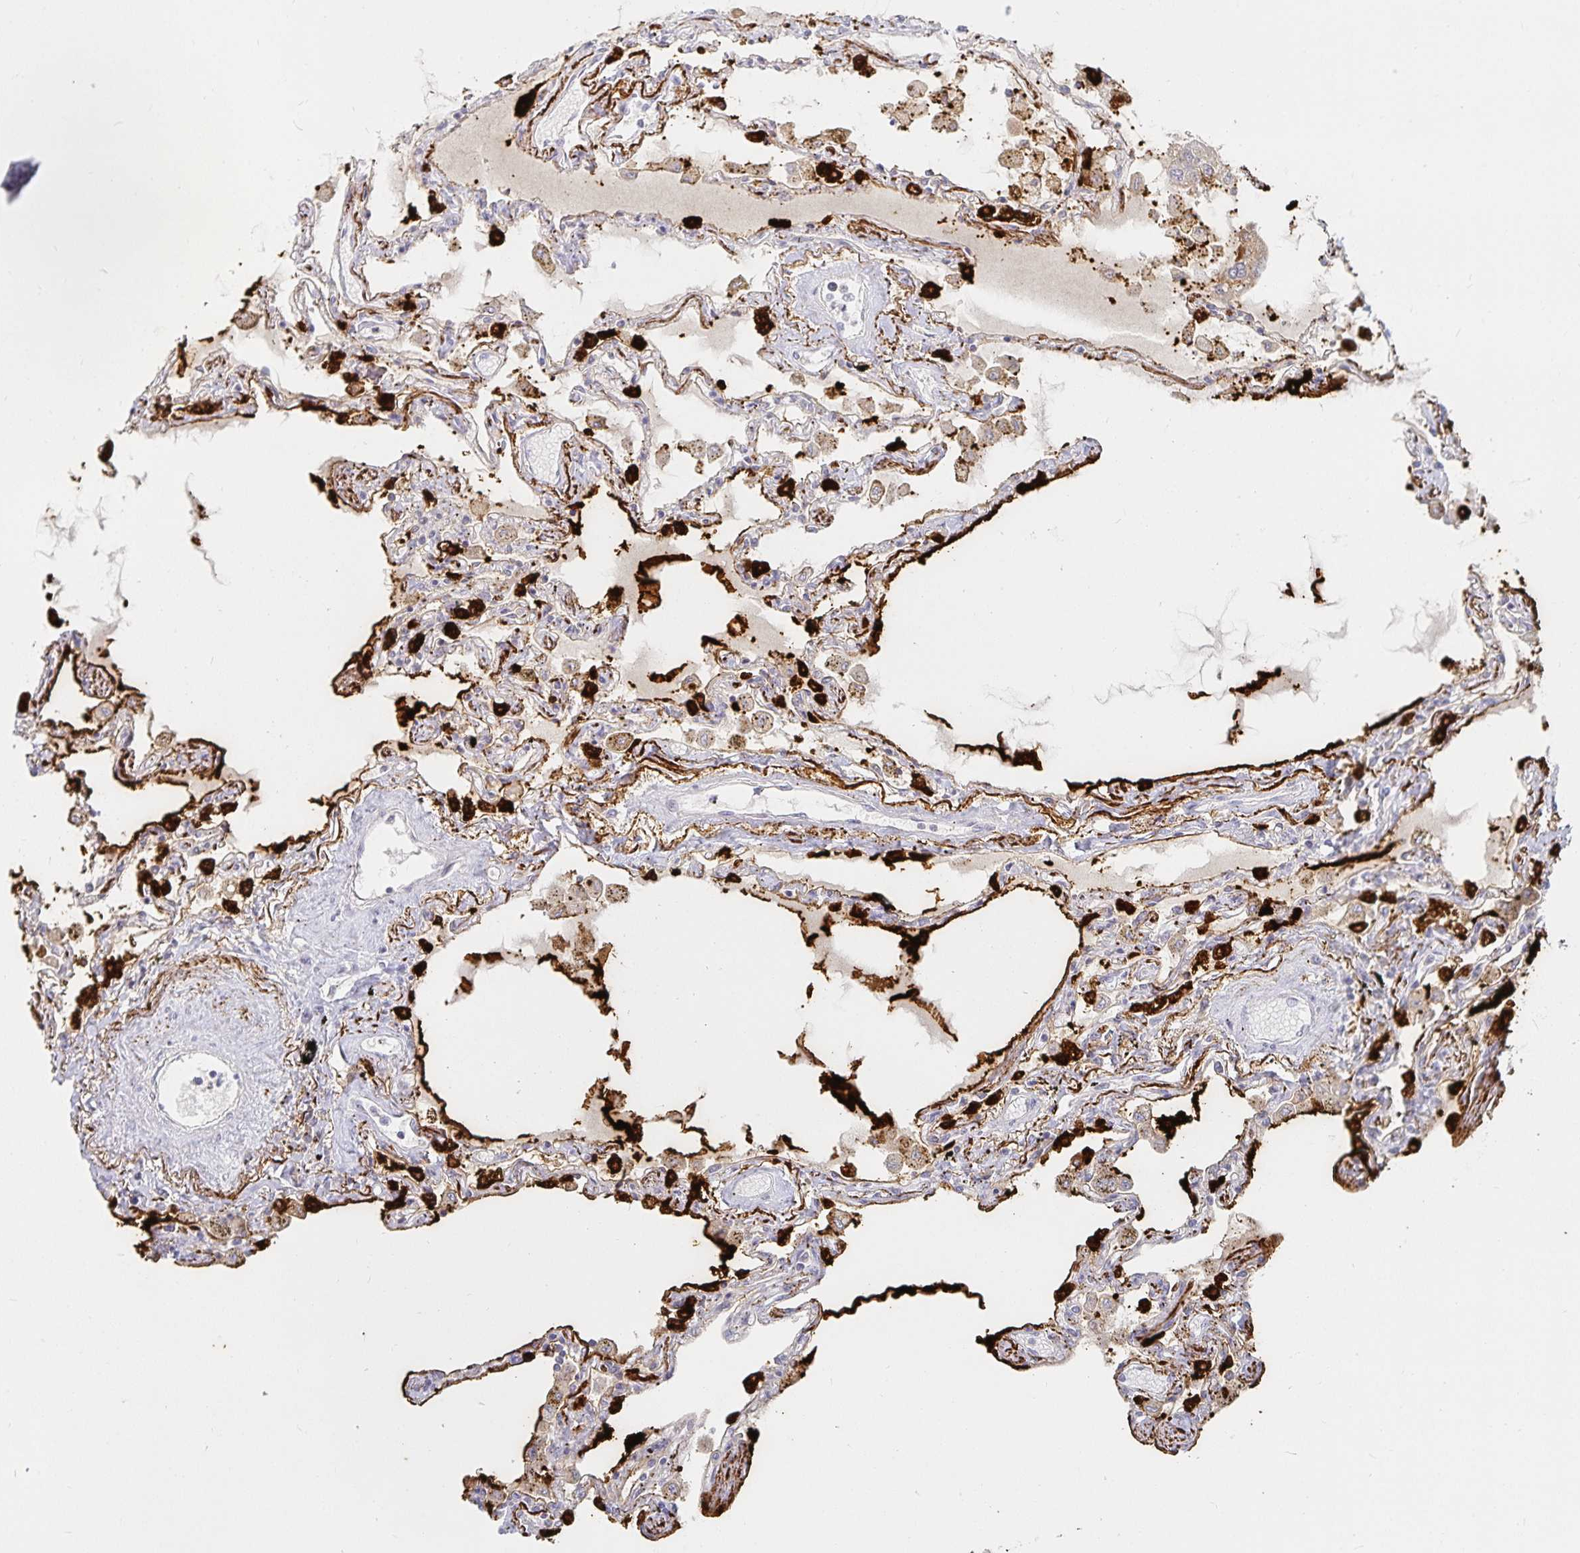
{"staining": {"intensity": "strong", "quantity": "<25%", "location": "cytoplasmic/membranous"}, "tissue": "lung", "cell_type": "Alveolar cells", "image_type": "normal", "snomed": [{"axis": "morphology", "description": "Normal tissue, NOS"}, {"axis": "morphology", "description": "Adenocarcinoma, NOS"}, {"axis": "topography", "description": "Cartilage tissue"}, {"axis": "topography", "description": "Lung"}], "caption": "Immunohistochemistry histopathology image of normal lung: human lung stained using immunohistochemistry shows medium levels of strong protein expression localized specifically in the cytoplasmic/membranous of alveolar cells, appearing as a cytoplasmic/membranous brown color.", "gene": "SFTPA1", "patient": {"sex": "female", "age": 67}}